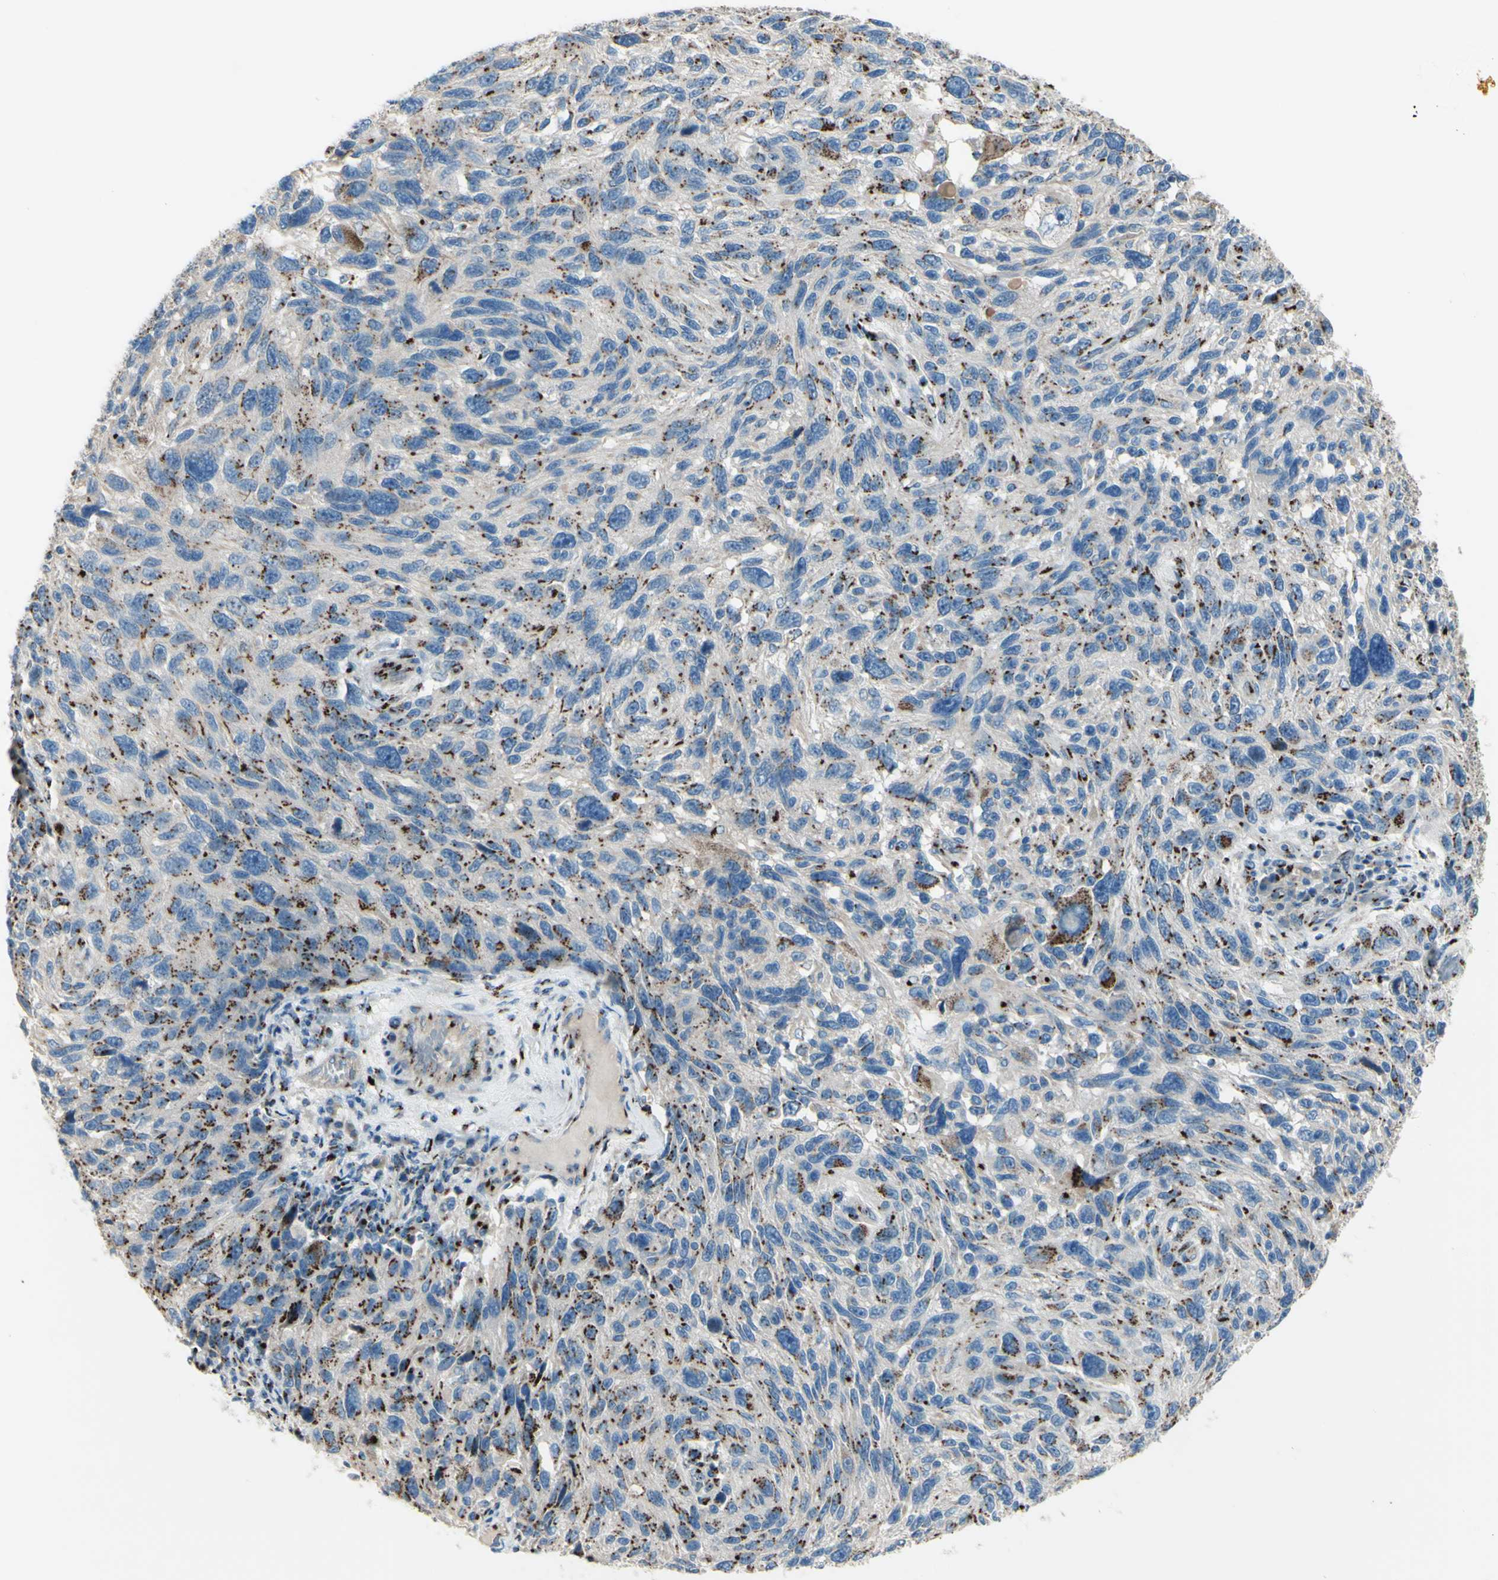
{"staining": {"intensity": "moderate", "quantity": "25%-75%", "location": "cytoplasmic/membranous"}, "tissue": "melanoma", "cell_type": "Tumor cells", "image_type": "cancer", "snomed": [{"axis": "morphology", "description": "Malignant melanoma, NOS"}, {"axis": "topography", "description": "Skin"}], "caption": "Tumor cells display medium levels of moderate cytoplasmic/membranous expression in approximately 25%-75% of cells in human malignant melanoma.", "gene": "B4GALT1", "patient": {"sex": "male", "age": 53}}